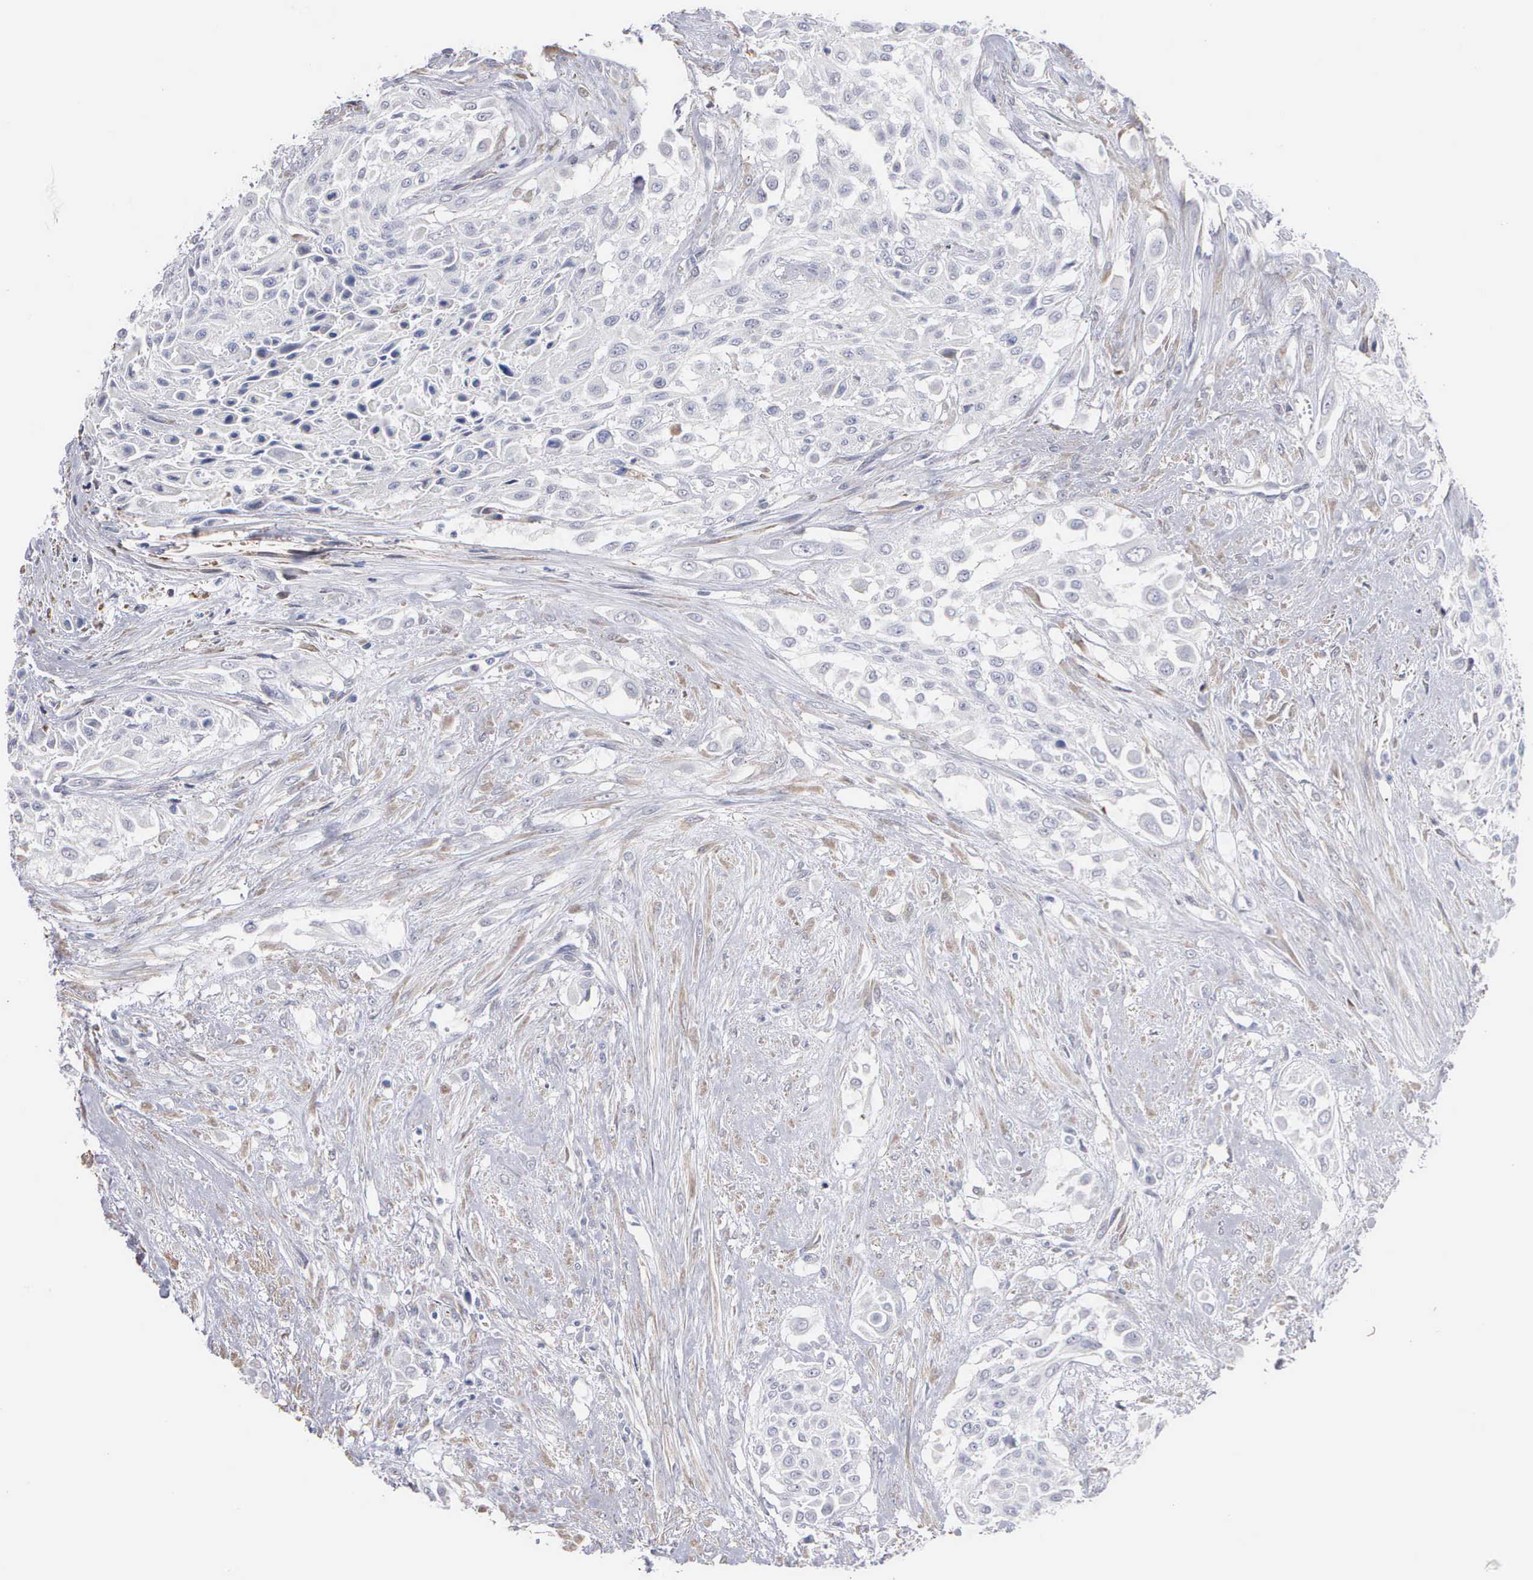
{"staining": {"intensity": "negative", "quantity": "none", "location": "none"}, "tissue": "urothelial cancer", "cell_type": "Tumor cells", "image_type": "cancer", "snomed": [{"axis": "morphology", "description": "Urothelial carcinoma, High grade"}, {"axis": "topography", "description": "Urinary bladder"}], "caption": "The IHC micrograph has no significant staining in tumor cells of high-grade urothelial carcinoma tissue.", "gene": "ELFN2", "patient": {"sex": "male", "age": 57}}